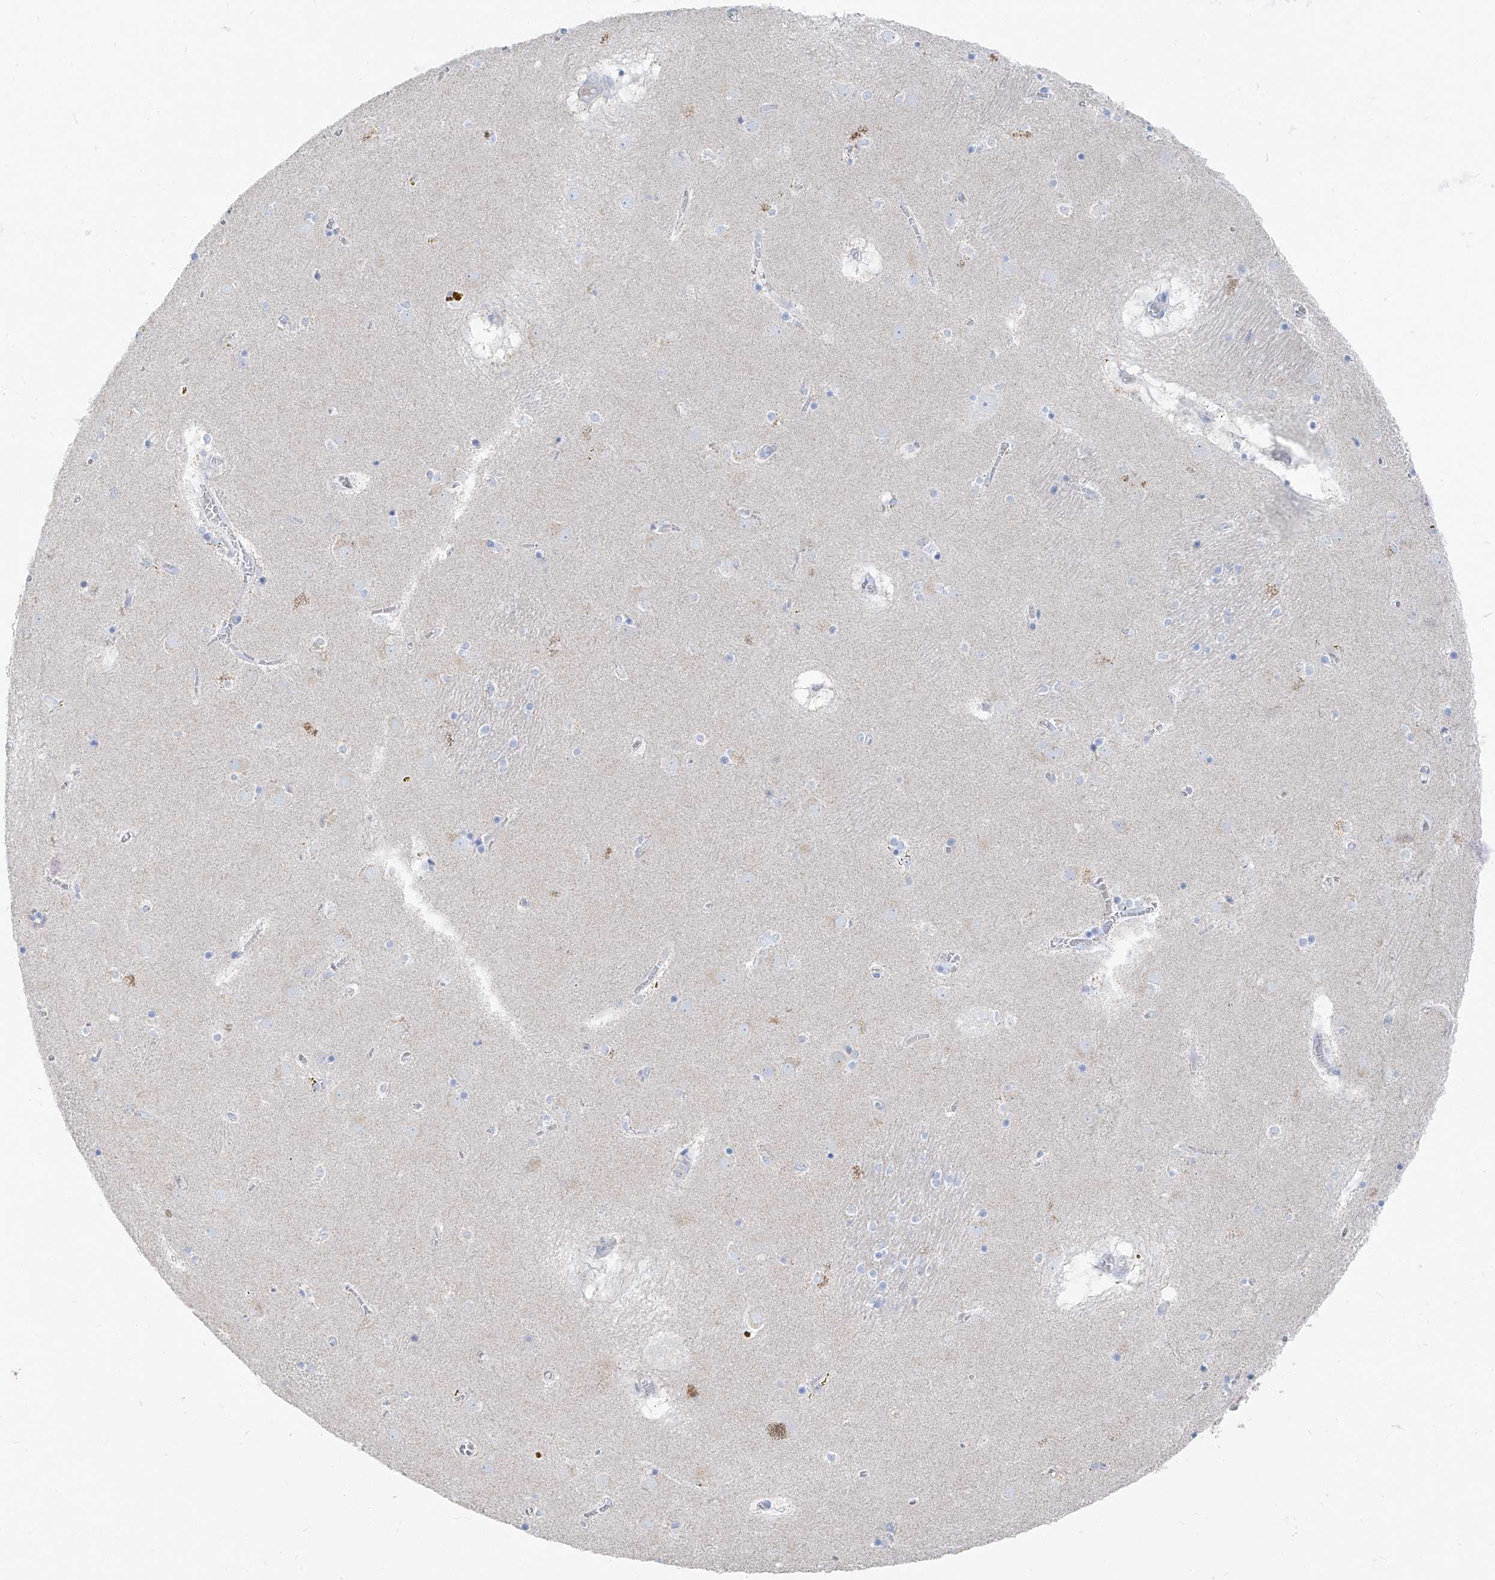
{"staining": {"intensity": "negative", "quantity": "none", "location": "none"}, "tissue": "caudate", "cell_type": "Glial cells", "image_type": "normal", "snomed": [{"axis": "morphology", "description": "Normal tissue, NOS"}, {"axis": "topography", "description": "Lateral ventricle wall"}], "caption": "IHC image of benign caudate: caudate stained with DAB demonstrates no significant protein expression in glial cells. (DAB (3,3'-diaminobenzidine) immunohistochemistry, high magnification).", "gene": "FRS3", "patient": {"sex": "male", "age": 70}}